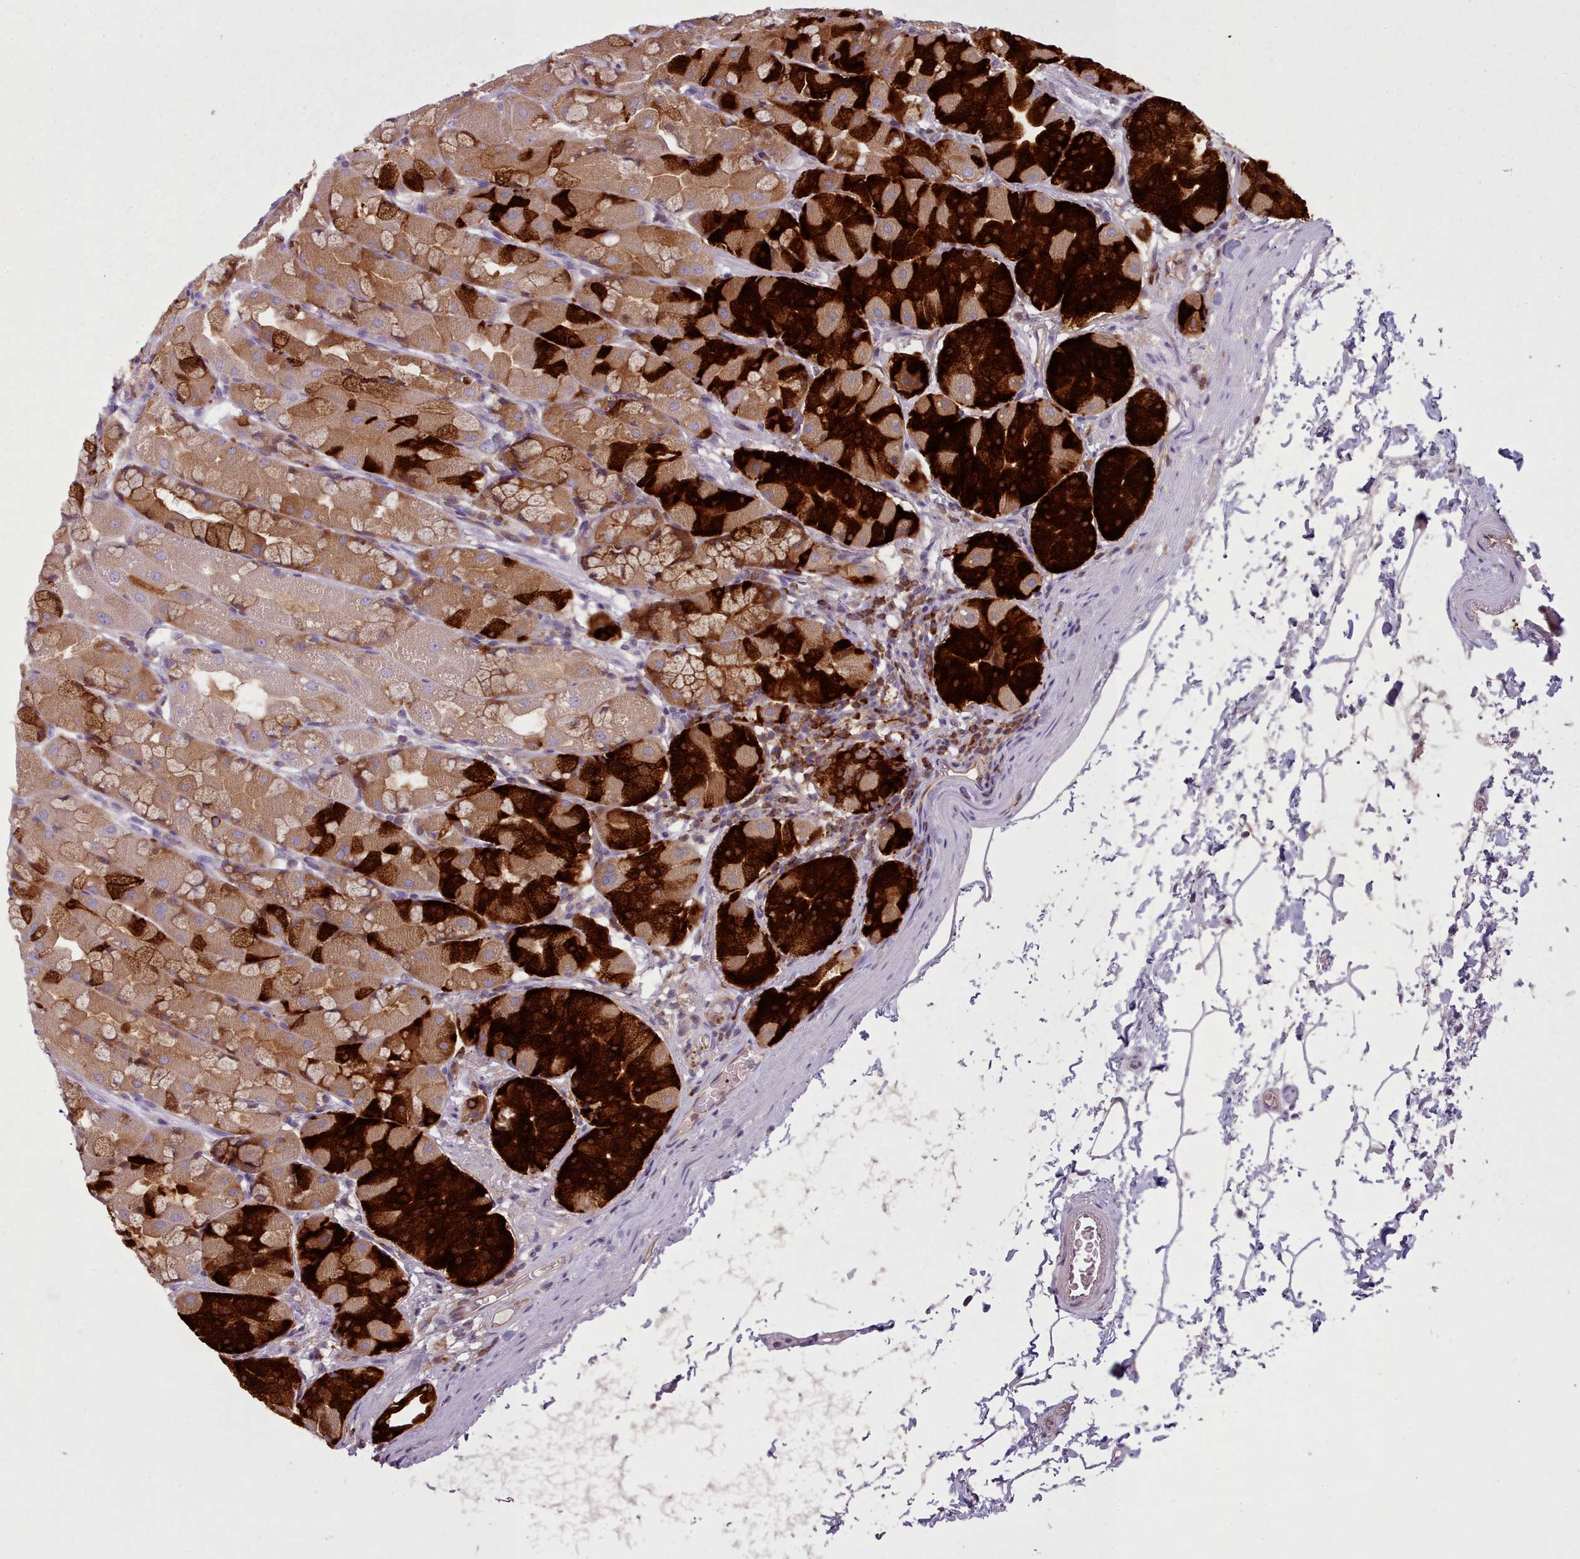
{"staining": {"intensity": "strong", "quantity": ">75%", "location": "cytoplasmic/membranous,nuclear"}, "tissue": "stomach", "cell_type": "Glandular cells", "image_type": "normal", "snomed": [{"axis": "morphology", "description": "Normal tissue, NOS"}, {"axis": "topography", "description": "Stomach"}], "caption": "Stomach stained with DAB immunohistochemistry (IHC) displays high levels of strong cytoplasmic/membranous,nuclear staining in about >75% of glandular cells. The protein is shown in brown color, while the nuclei are stained blue.", "gene": "NDST2", "patient": {"sex": "male", "age": 57}}